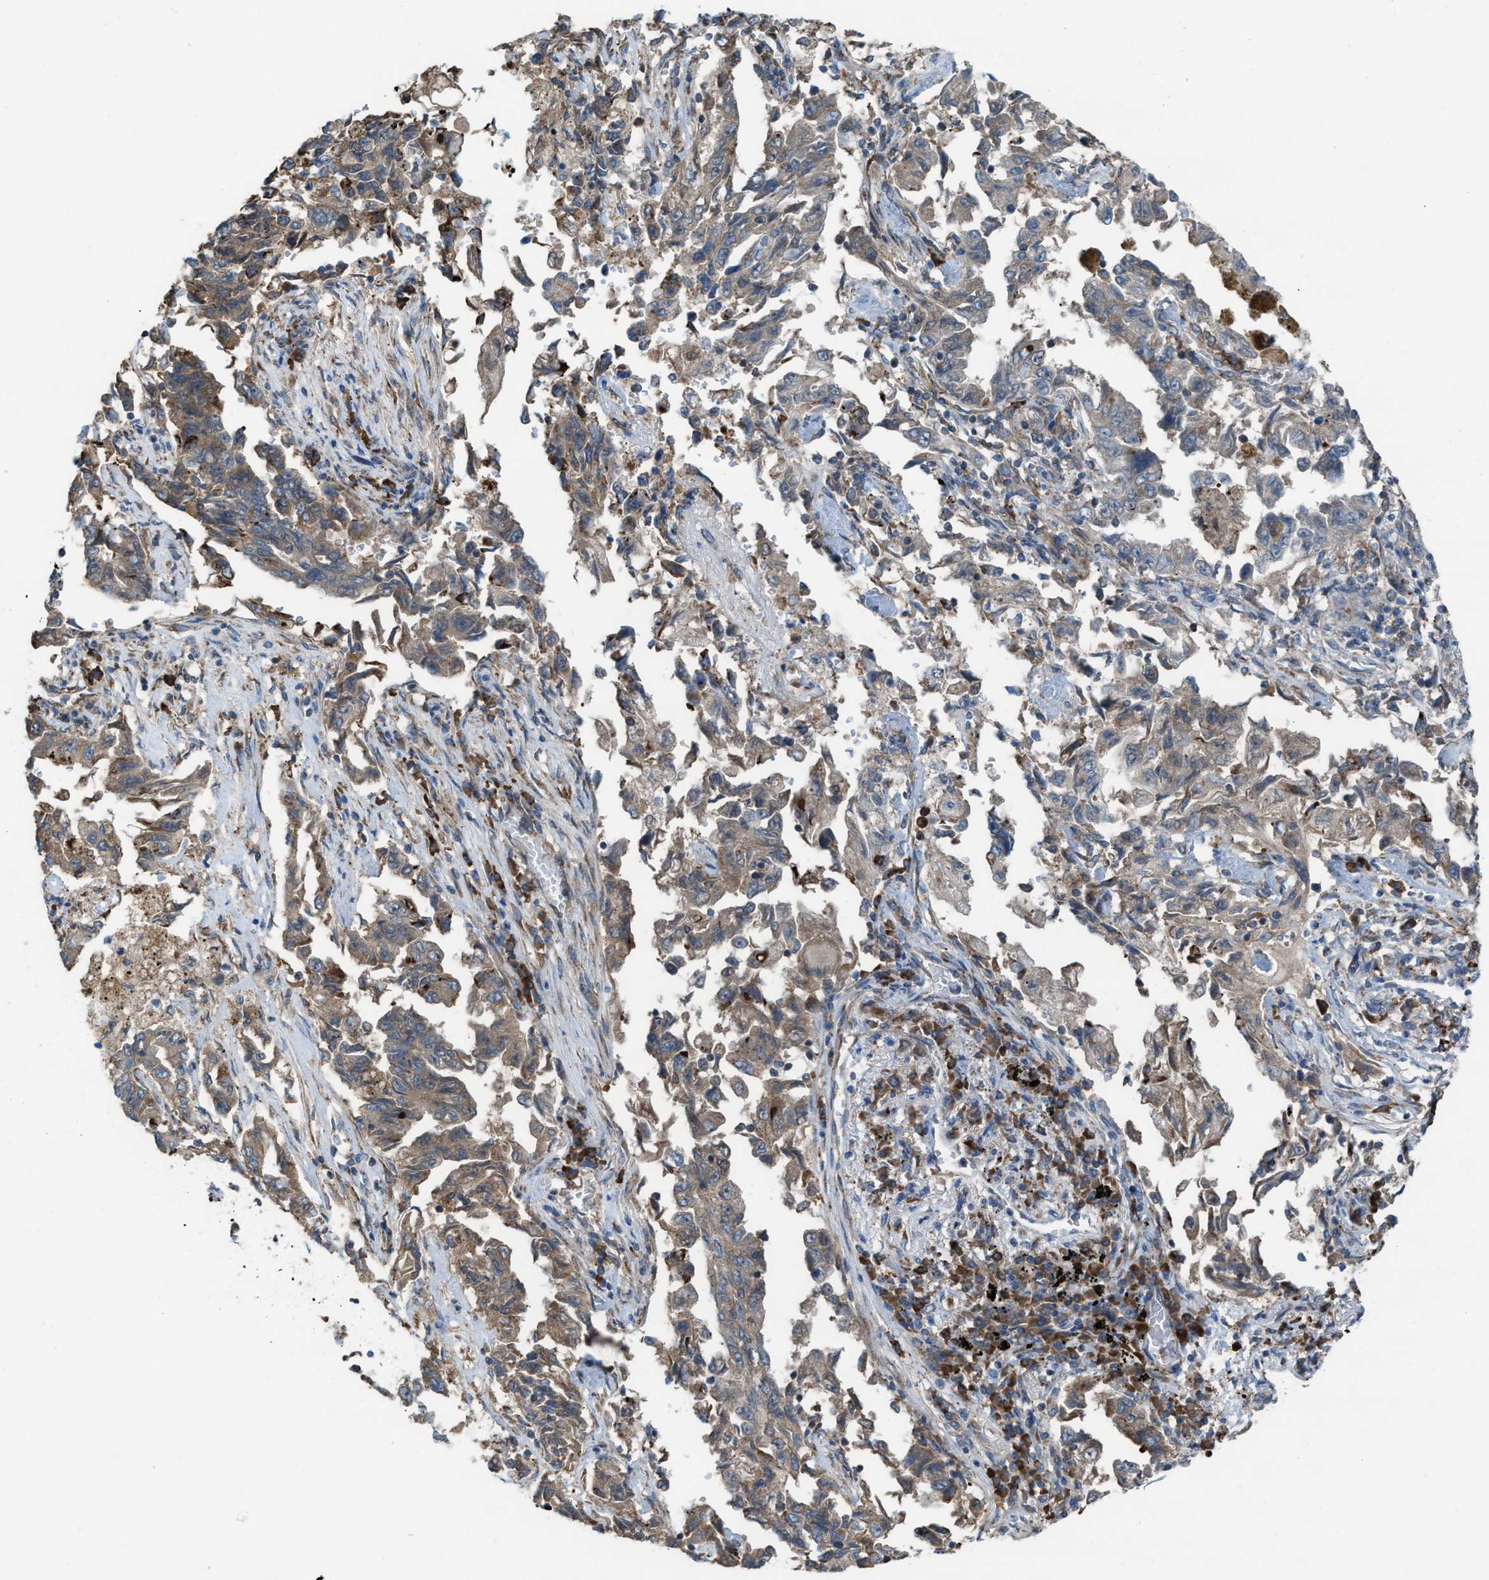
{"staining": {"intensity": "moderate", "quantity": ">75%", "location": "cytoplasmic/membranous"}, "tissue": "lung cancer", "cell_type": "Tumor cells", "image_type": "cancer", "snomed": [{"axis": "morphology", "description": "Adenocarcinoma, NOS"}, {"axis": "topography", "description": "Lung"}], "caption": "A micrograph of human lung cancer stained for a protein shows moderate cytoplasmic/membranous brown staining in tumor cells. The staining was performed using DAB (3,3'-diaminobenzidine) to visualize the protein expression in brown, while the nuclei were stained in blue with hematoxylin (Magnification: 20x).", "gene": "PLAA", "patient": {"sex": "female", "age": 51}}